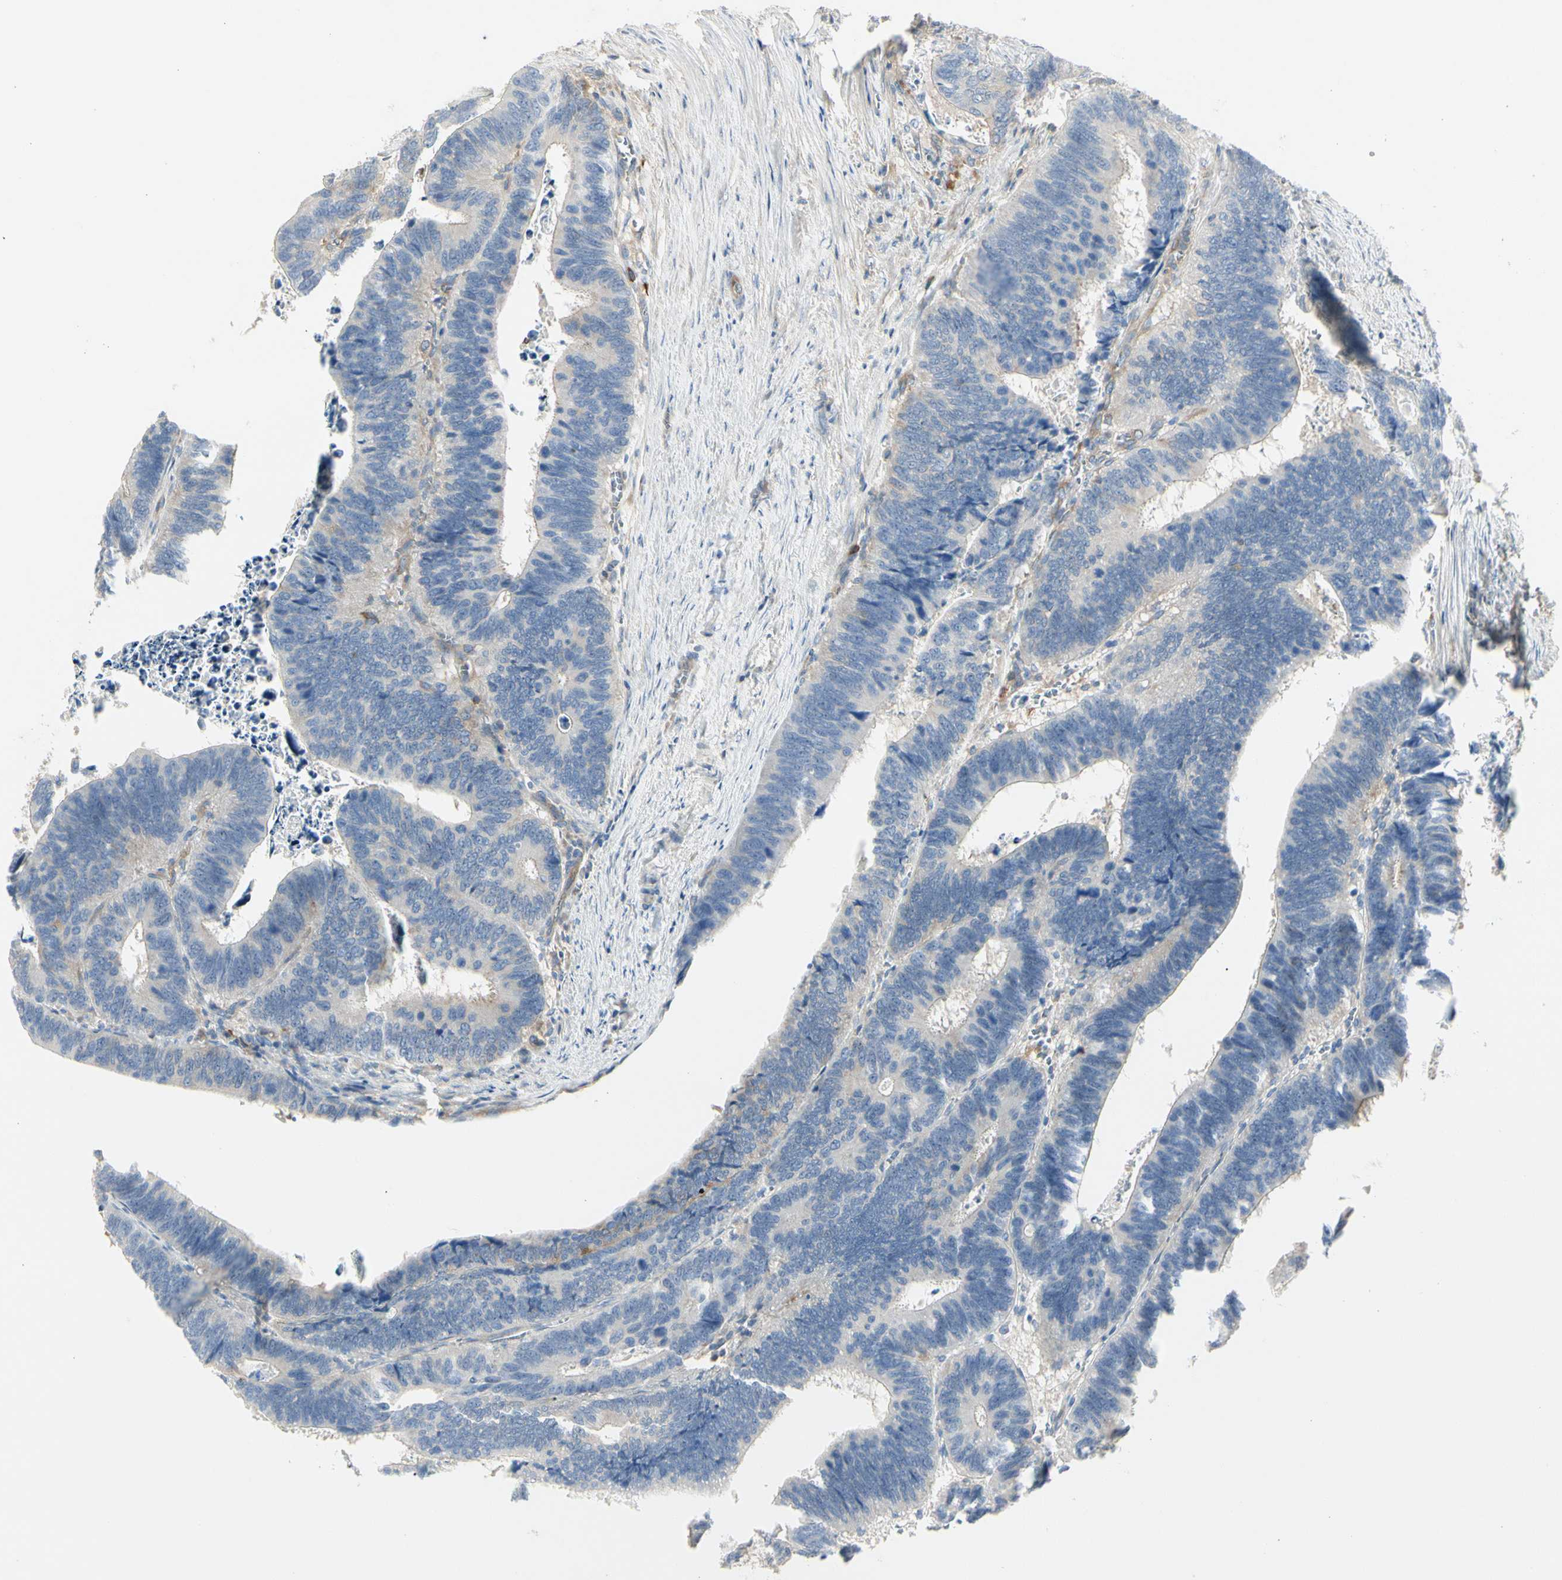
{"staining": {"intensity": "weak", "quantity": "<25%", "location": "cytoplasmic/membranous"}, "tissue": "colorectal cancer", "cell_type": "Tumor cells", "image_type": "cancer", "snomed": [{"axis": "morphology", "description": "Adenocarcinoma, NOS"}, {"axis": "topography", "description": "Colon"}], "caption": "Tumor cells show no significant positivity in adenocarcinoma (colorectal). (Brightfield microscopy of DAB immunohistochemistry (IHC) at high magnification).", "gene": "NFKB2", "patient": {"sex": "male", "age": 72}}